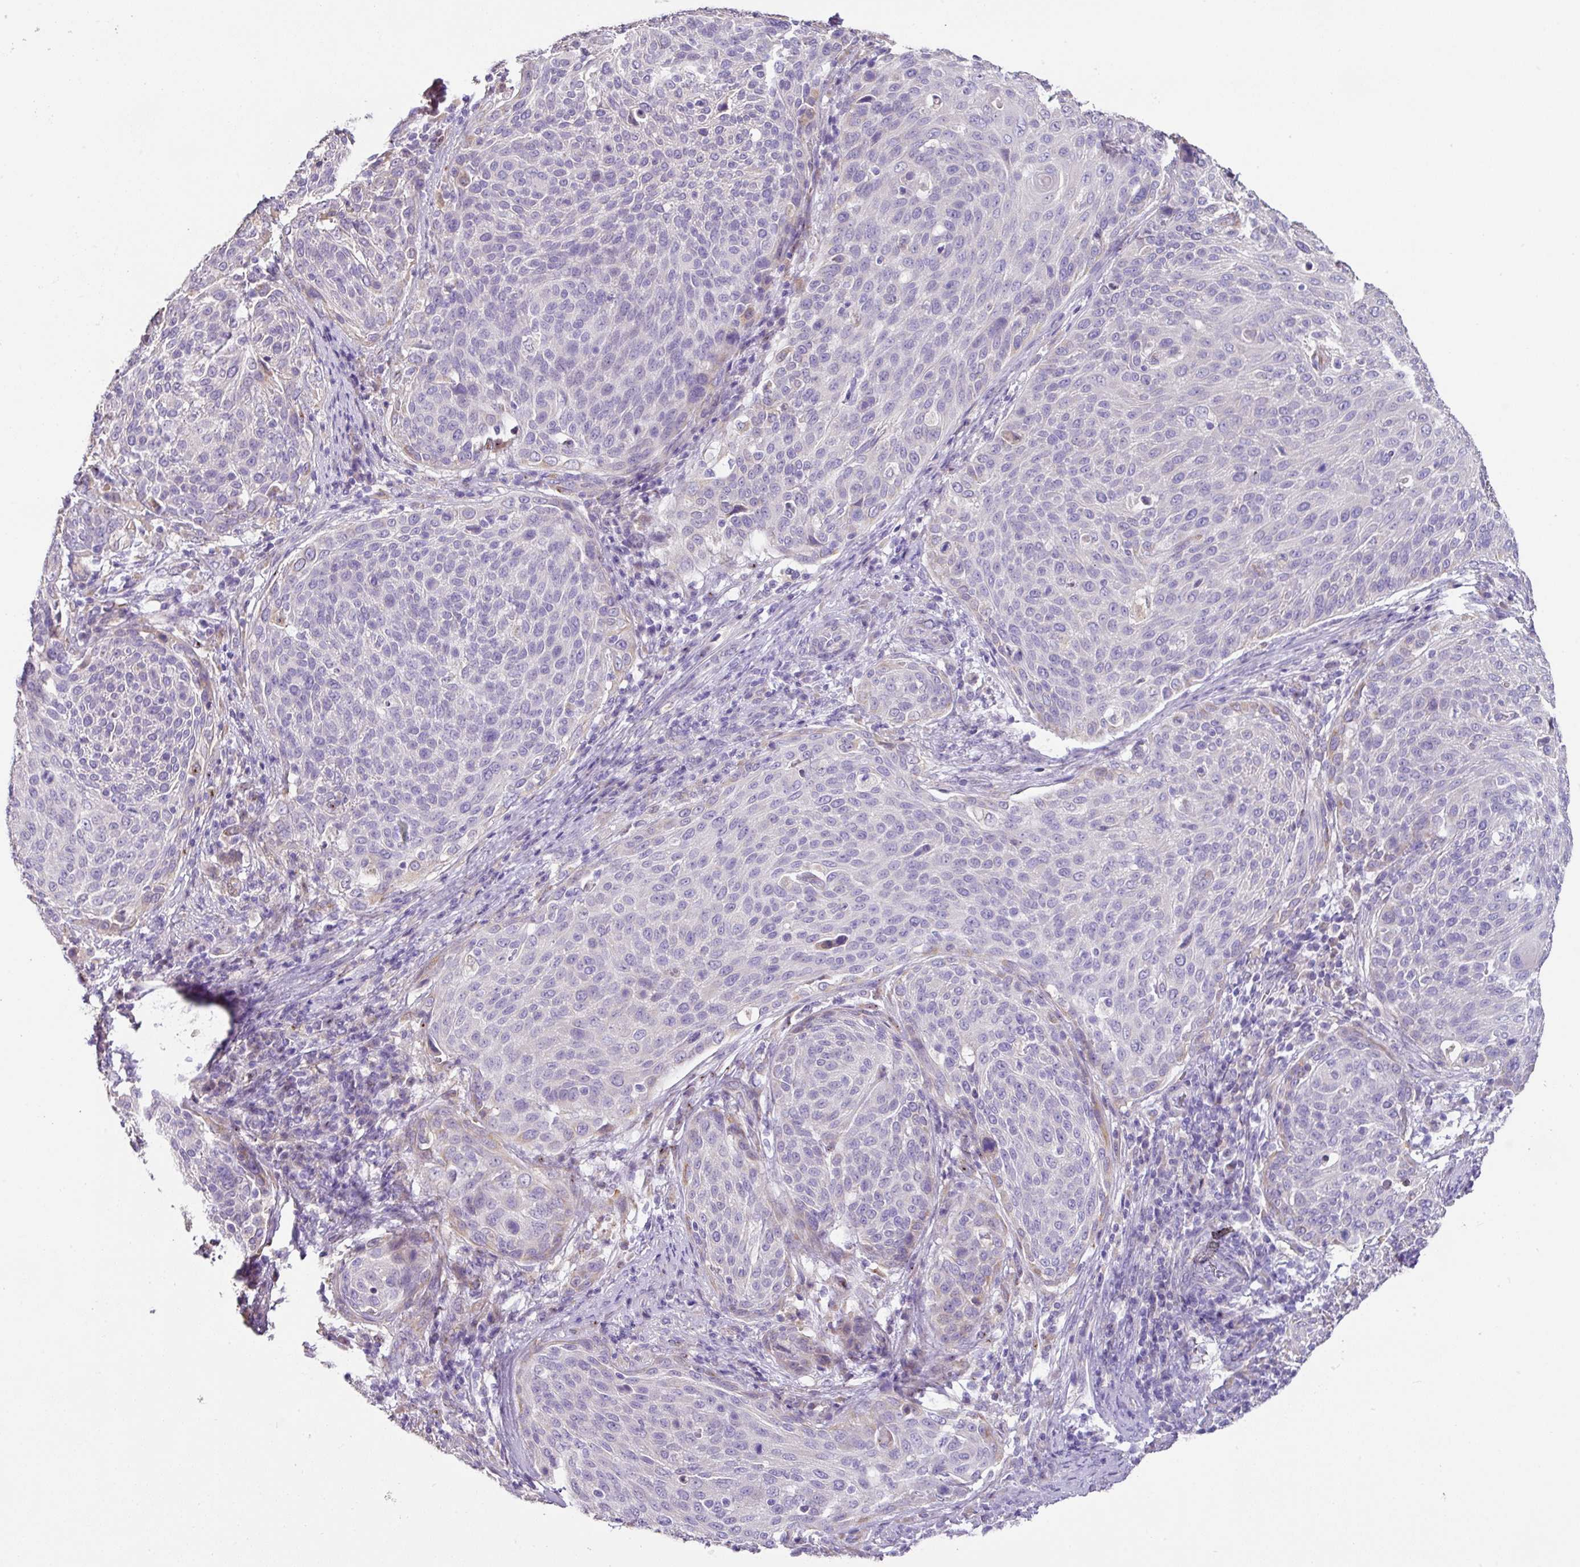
{"staining": {"intensity": "negative", "quantity": "none", "location": "none"}, "tissue": "cervical cancer", "cell_type": "Tumor cells", "image_type": "cancer", "snomed": [{"axis": "morphology", "description": "Squamous cell carcinoma, NOS"}, {"axis": "topography", "description": "Cervix"}], "caption": "Immunohistochemical staining of cervical cancer (squamous cell carcinoma) shows no significant expression in tumor cells.", "gene": "ZG16", "patient": {"sex": "female", "age": 31}}